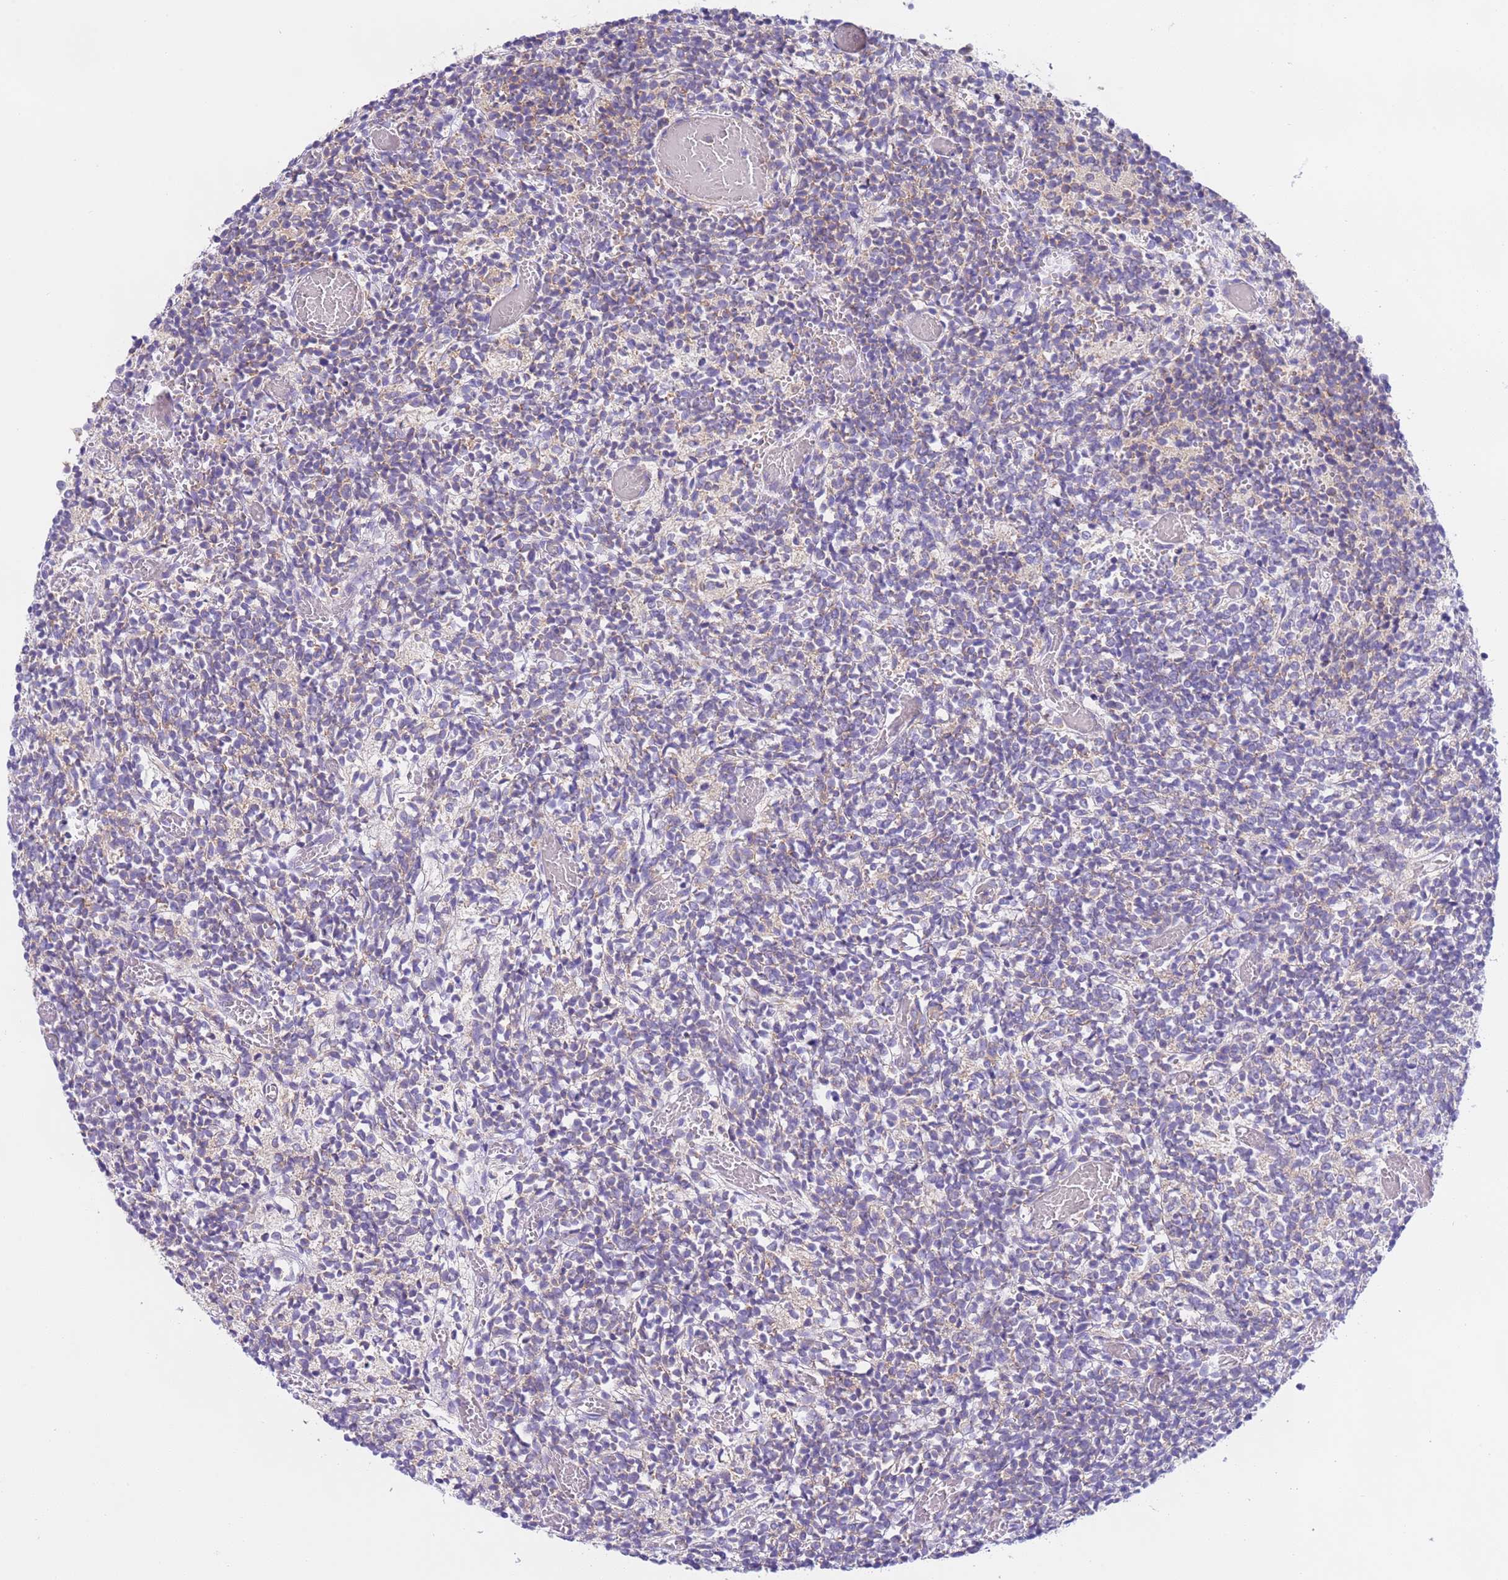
{"staining": {"intensity": "negative", "quantity": "none", "location": "none"}, "tissue": "glioma", "cell_type": "Tumor cells", "image_type": "cancer", "snomed": [{"axis": "morphology", "description": "Glioma, malignant, Low grade"}, {"axis": "topography", "description": "Brain"}], "caption": "There is no significant positivity in tumor cells of malignant glioma (low-grade).", "gene": "VARS1", "patient": {"sex": "female", "age": 1}}